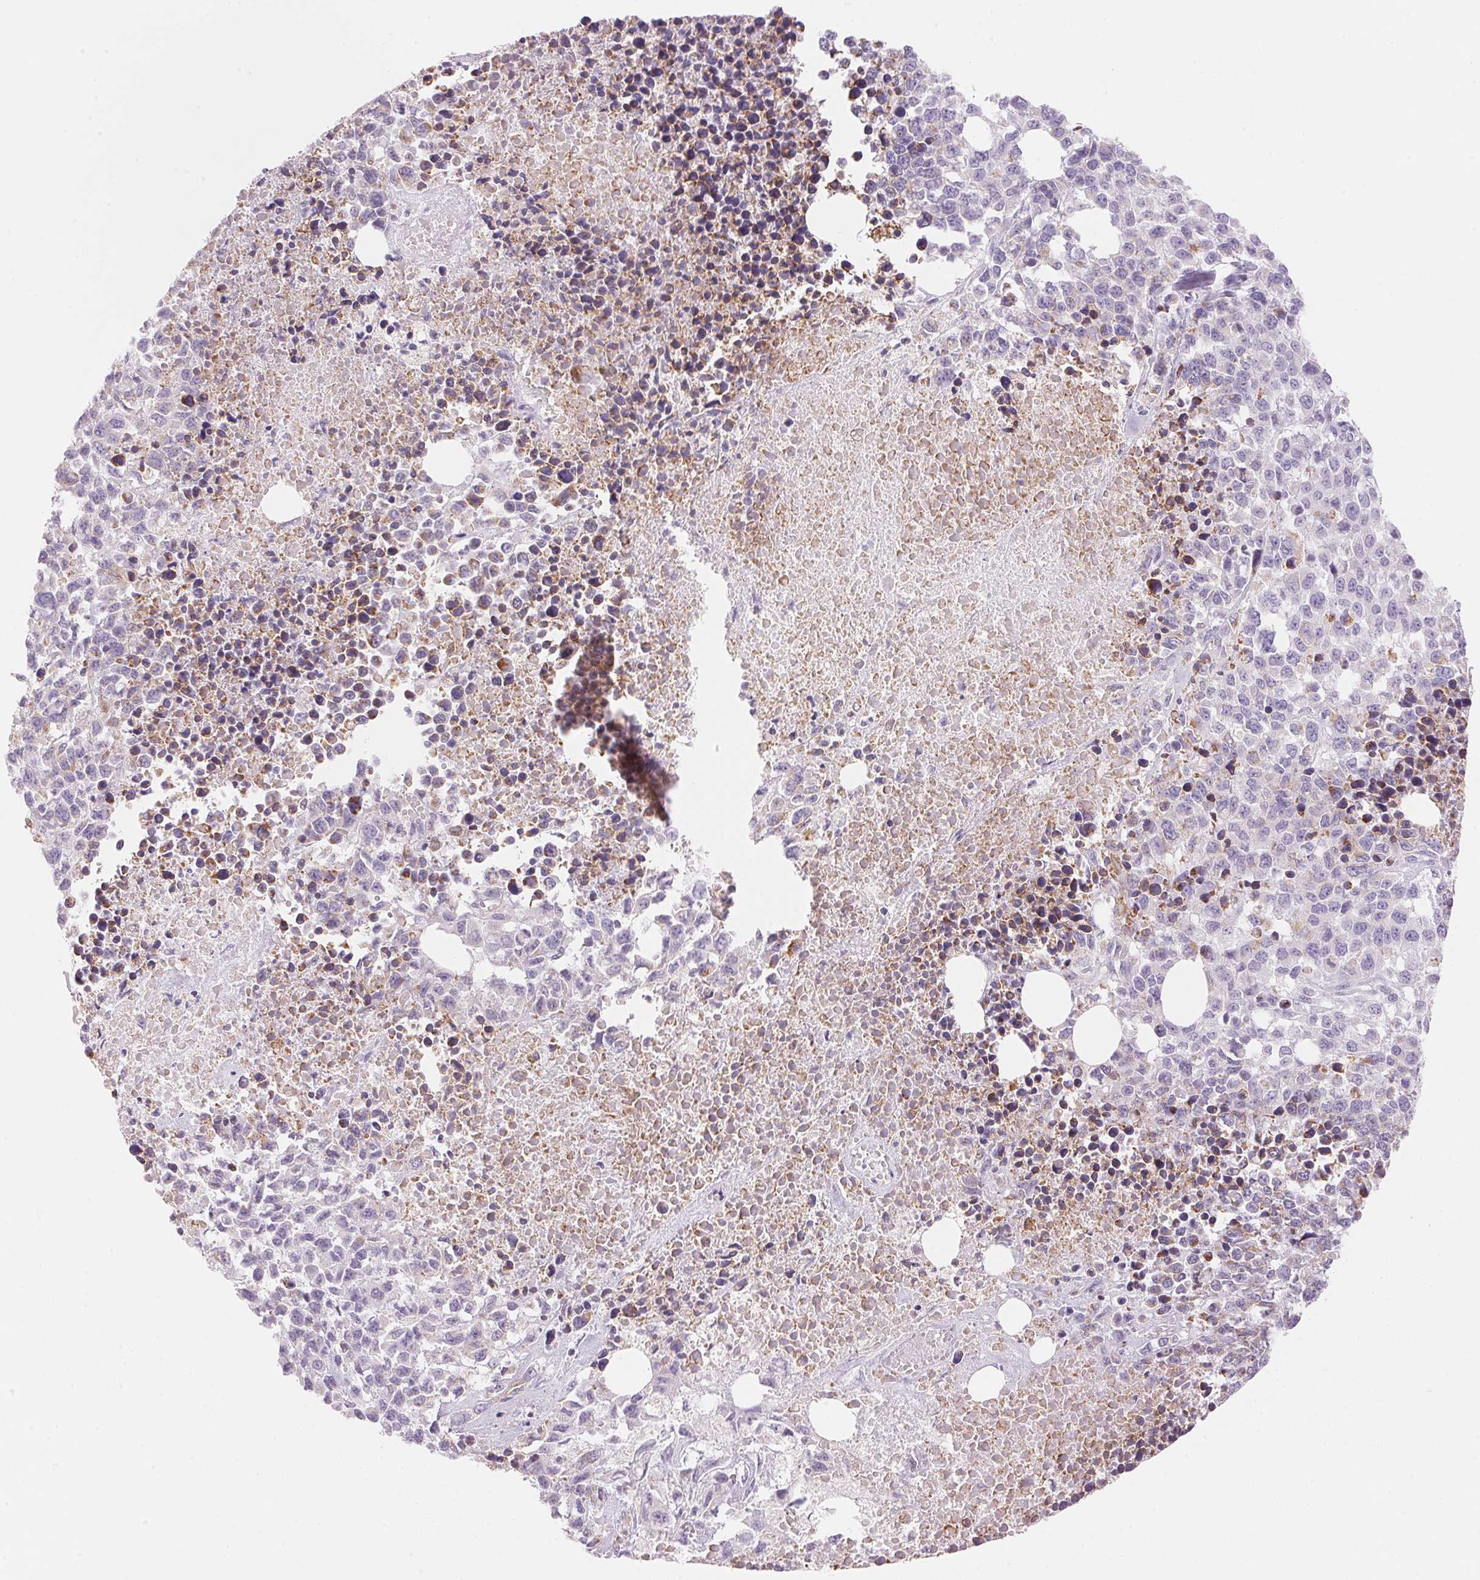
{"staining": {"intensity": "negative", "quantity": "none", "location": "none"}, "tissue": "melanoma", "cell_type": "Tumor cells", "image_type": "cancer", "snomed": [{"axis": "morphology", "description": "Malignant melanoma, Metastatic site"}, {"axis": "topography", "description": "Skin"}], "caption": "Immunohistochemical staining of melanoma displays no significant expression in tumor cells.", "gene": "CYP11B1", "patient": {"sex": "male", "age": 84}}